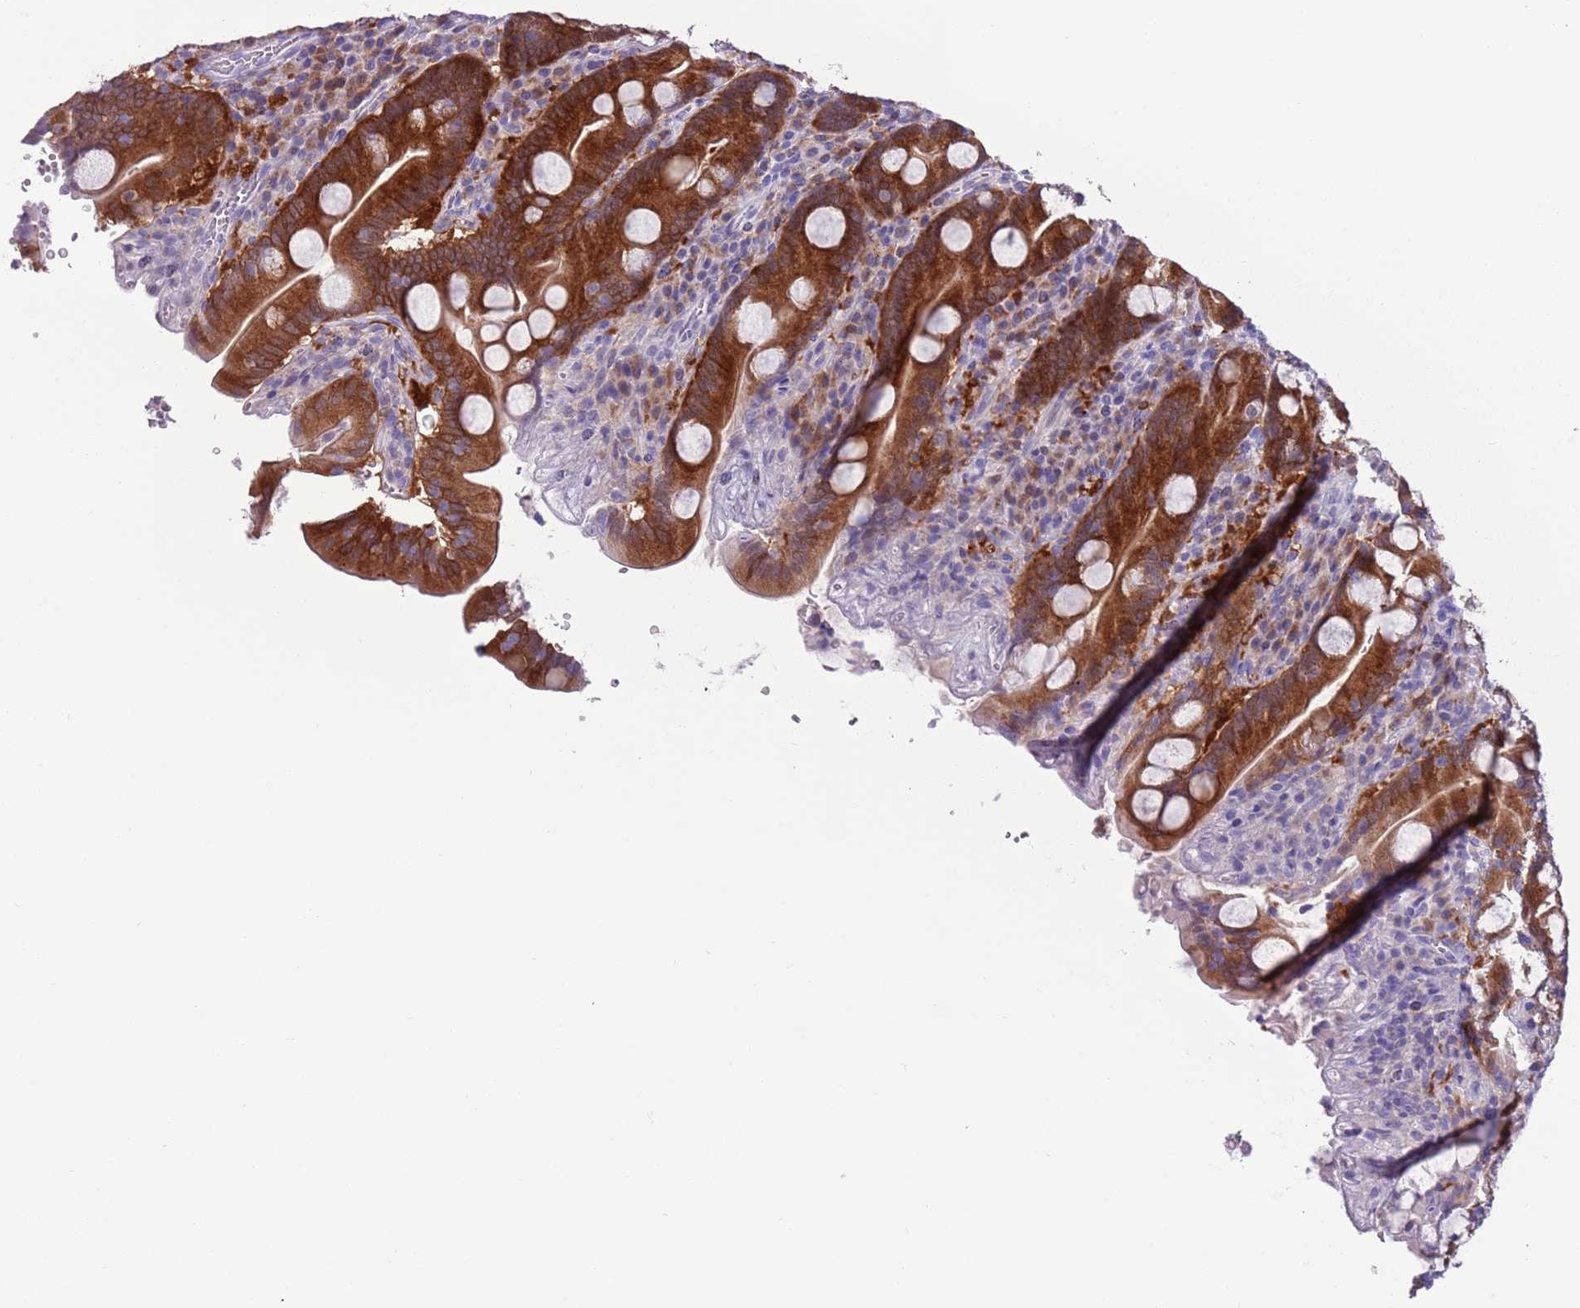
{"staining": {"intensity": "strong", "quantity": ">75%", "location": "cytoplasmic/membranous"}, "tissue": "duodenum", "cell_type": "Glandular cells", "image_type": "normal", "snomed": [{"axis": "morphology", "description": "Normal tissue, NOS"}, {"axis": "topography", "description": "Duodenum"}], "caption": "Protein staining displays strong cytoplasmic/membranous positivity in approximately >75% of glandular cells in normal duodenum. (Brightfield microscopy of DAB IHC at high magnification).", "gene": "PFKFB2", "patient": {"sex": "male", "age": 35}}